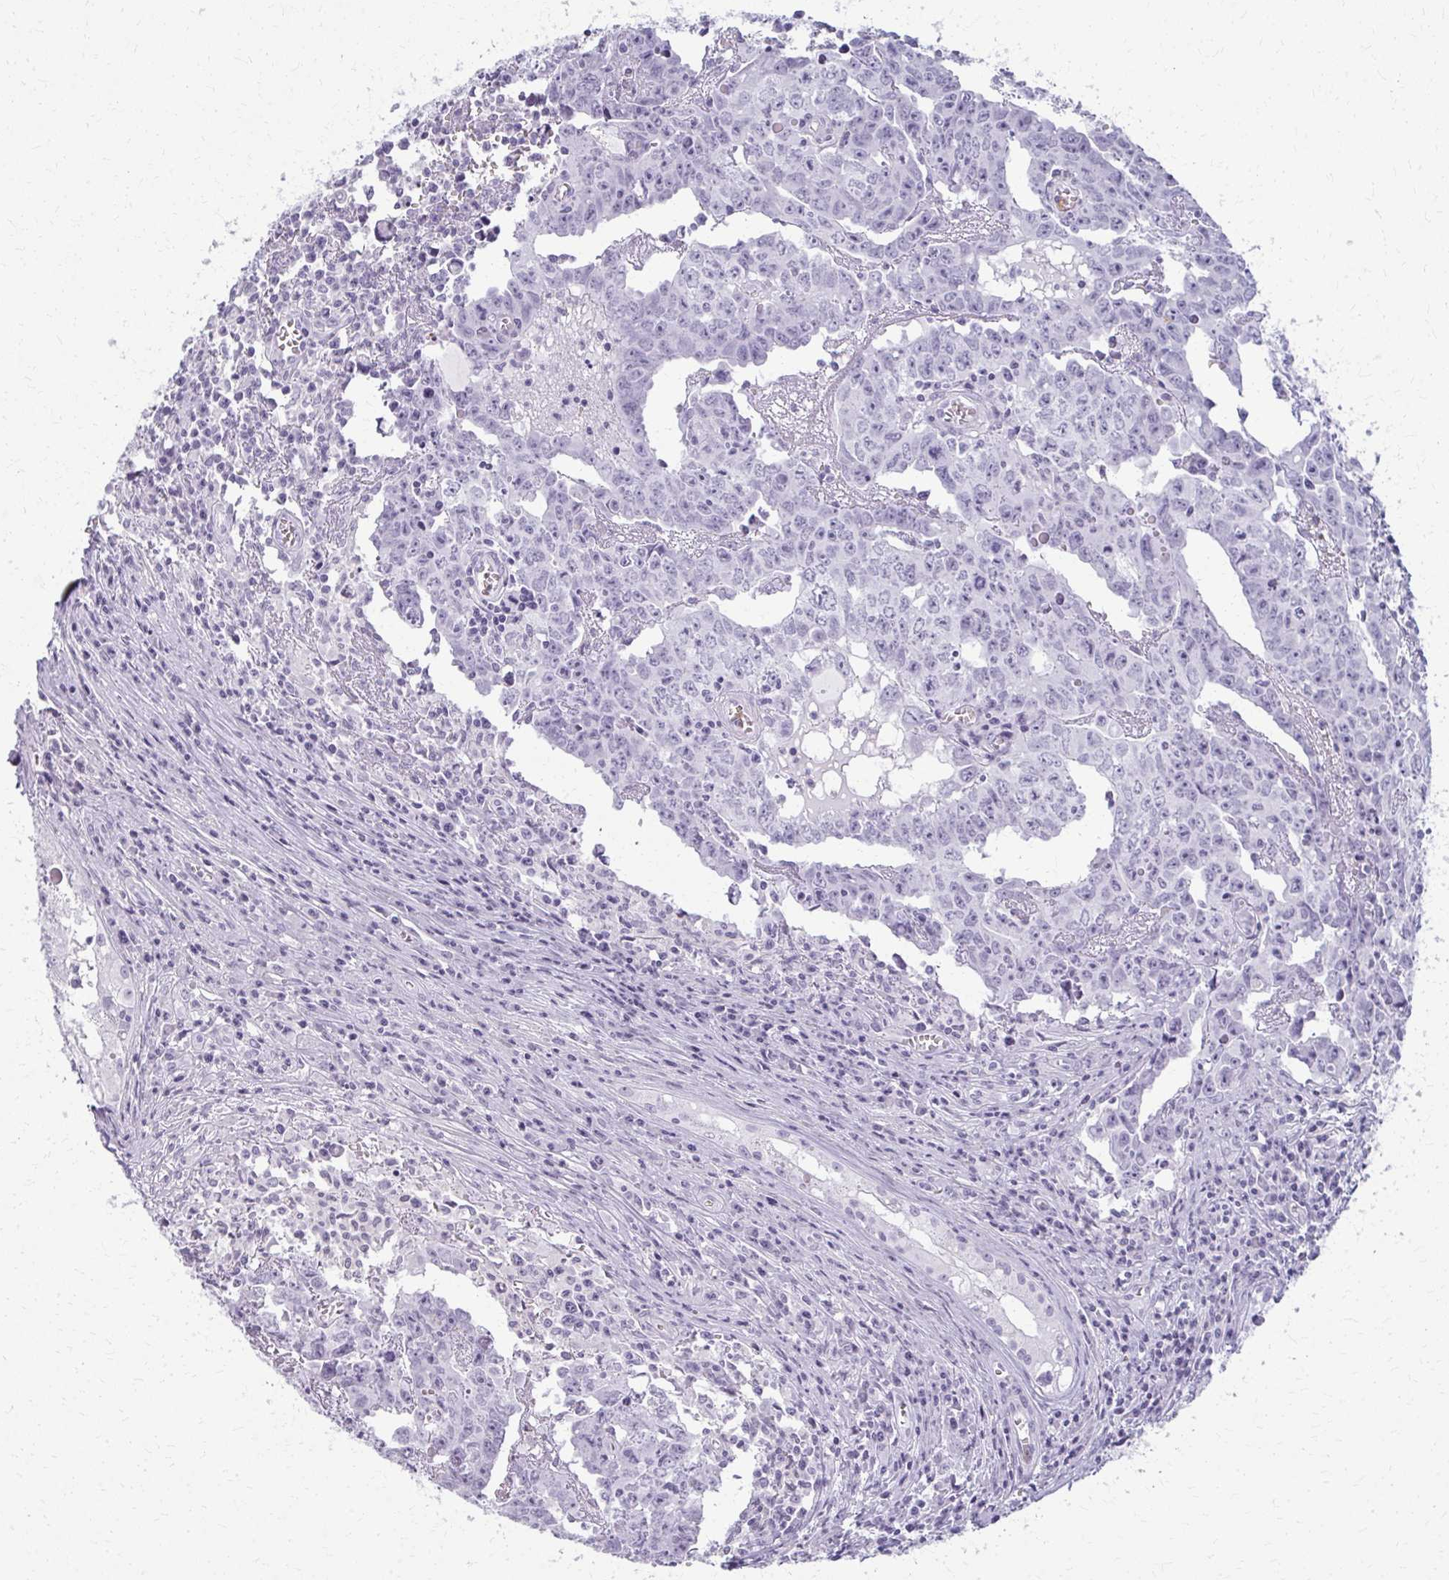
{"staining": {"intensity": "negative", "quantity": "none", "location": "none"}, "tissue": "testis cancer", "cell_type": "Tumor cells", "image_type": "cancer", "snomed": [{"axis": "morphology", "description": "Carcinoma, Embryonal, NOS"}, {"axis": "topography", "description": "Testis"}], "caption": "The immunohistochemistry image has no significant expression in tumor cells of embryonal carcinoma (testis) tissue.", "gene": "CA3", "patient": {"sex": "male", "age": 22}}